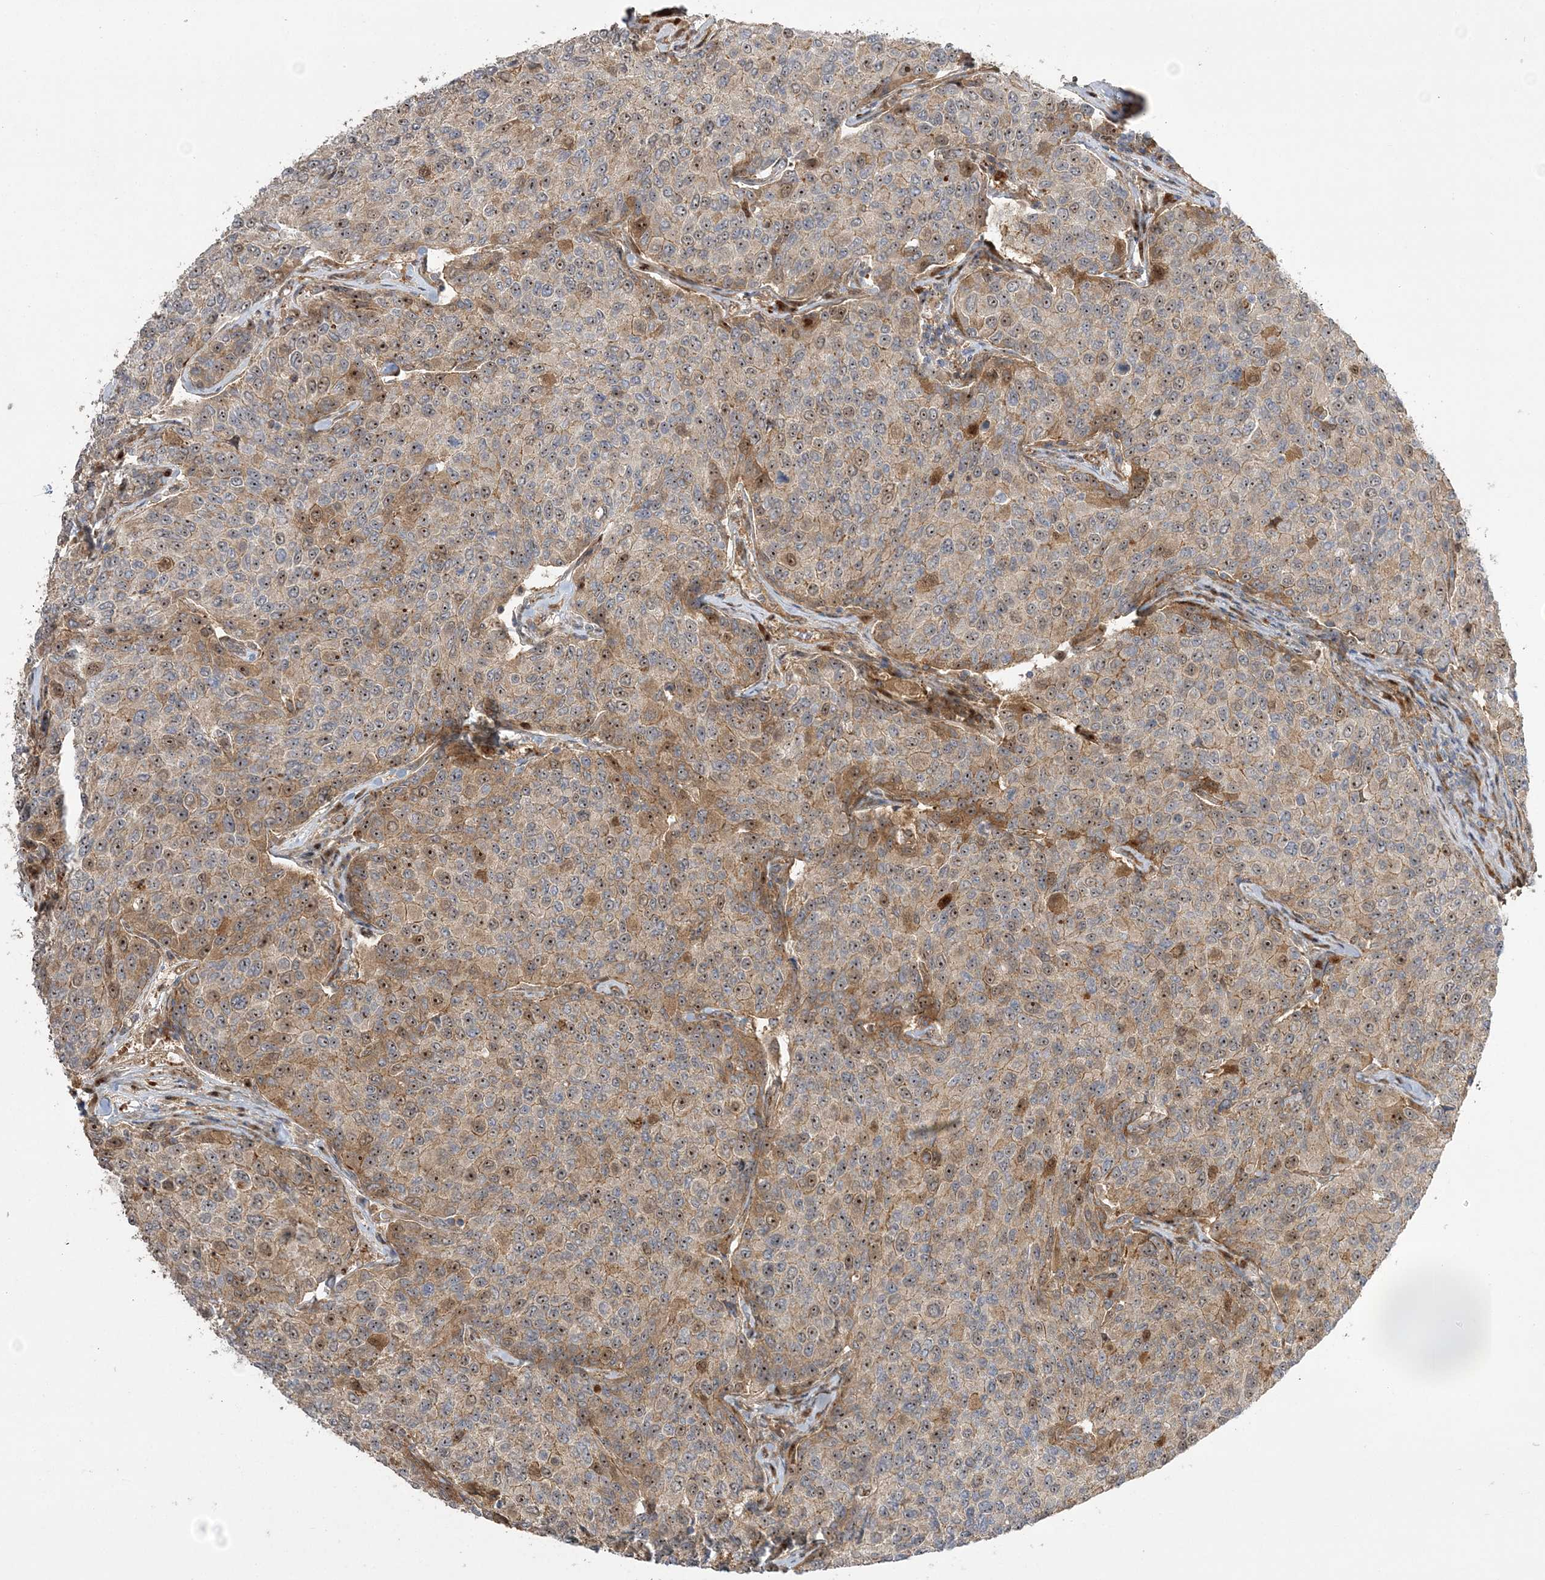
{"staining": {"intensity": "moderate", "quantity": ">75%", "location": "cytoplasmic/membranous,nuclear"}, "tissue": "breast cancer", "cell_type": "Tumor cells", "image_type": "cancer", "snomed": [{"axis": "morphology", "description": "Duct carcinoma"}, {"axis": "topography", "description": "Breast"}], "caption": "Human breast intraductal carcinoma stained with a protein marker shows moderate staining in tumor cells.", "gene": "NPM3", "patient": {"sex": "female", "age": 55}}